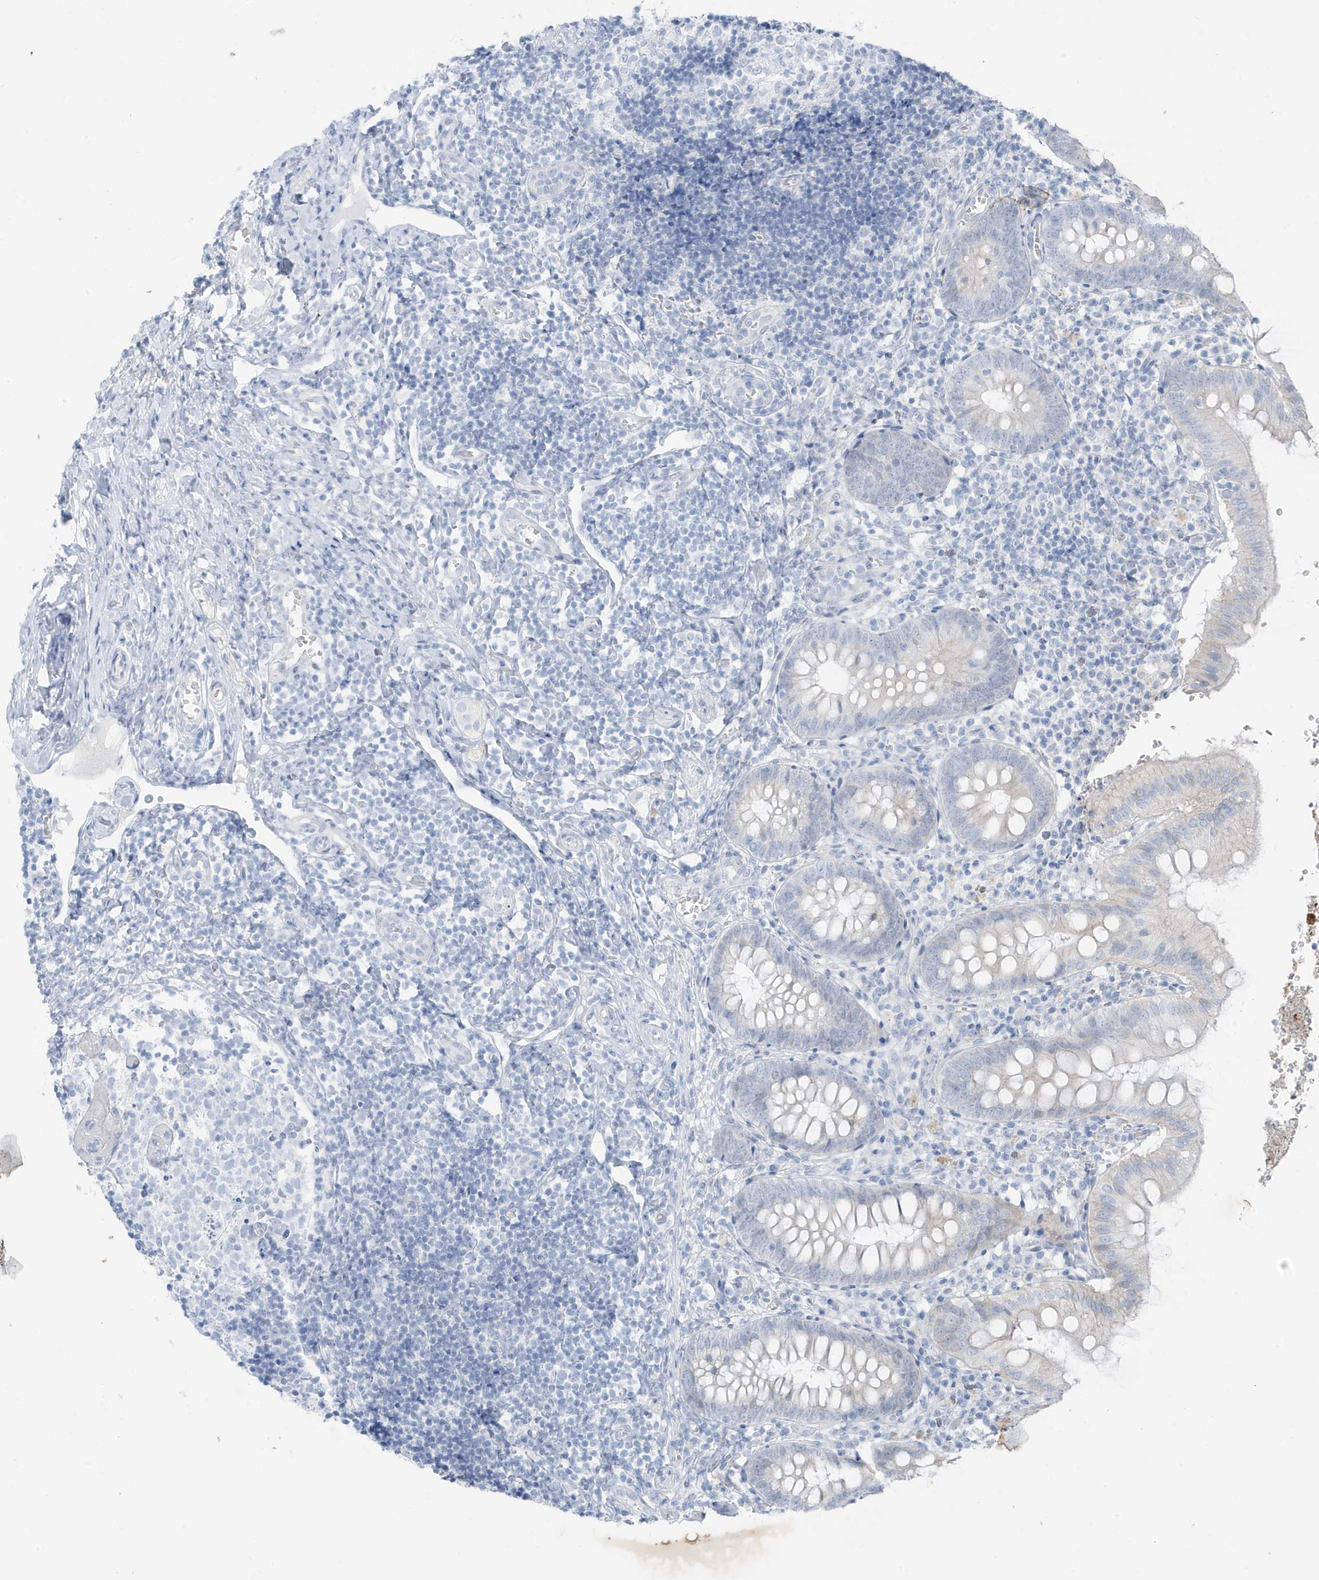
{"staining": {"intensity": "weak", "quantity": "<25%", "location": "cytoplasmic/membranous"}, "tissue": "appendix", "cell_type": "Glandular cells", "image_type": "normal", "snomed": [{"axis": "morphology", "description": "Normal tissue, NOS"}, {"axis": "topography", "description": "Appendix"}], "caption": "The IHC image has no significant expression in glandular cells of appendix.", "gene": "ZFP64", "patient": {"sex": "male", "age": 8}}